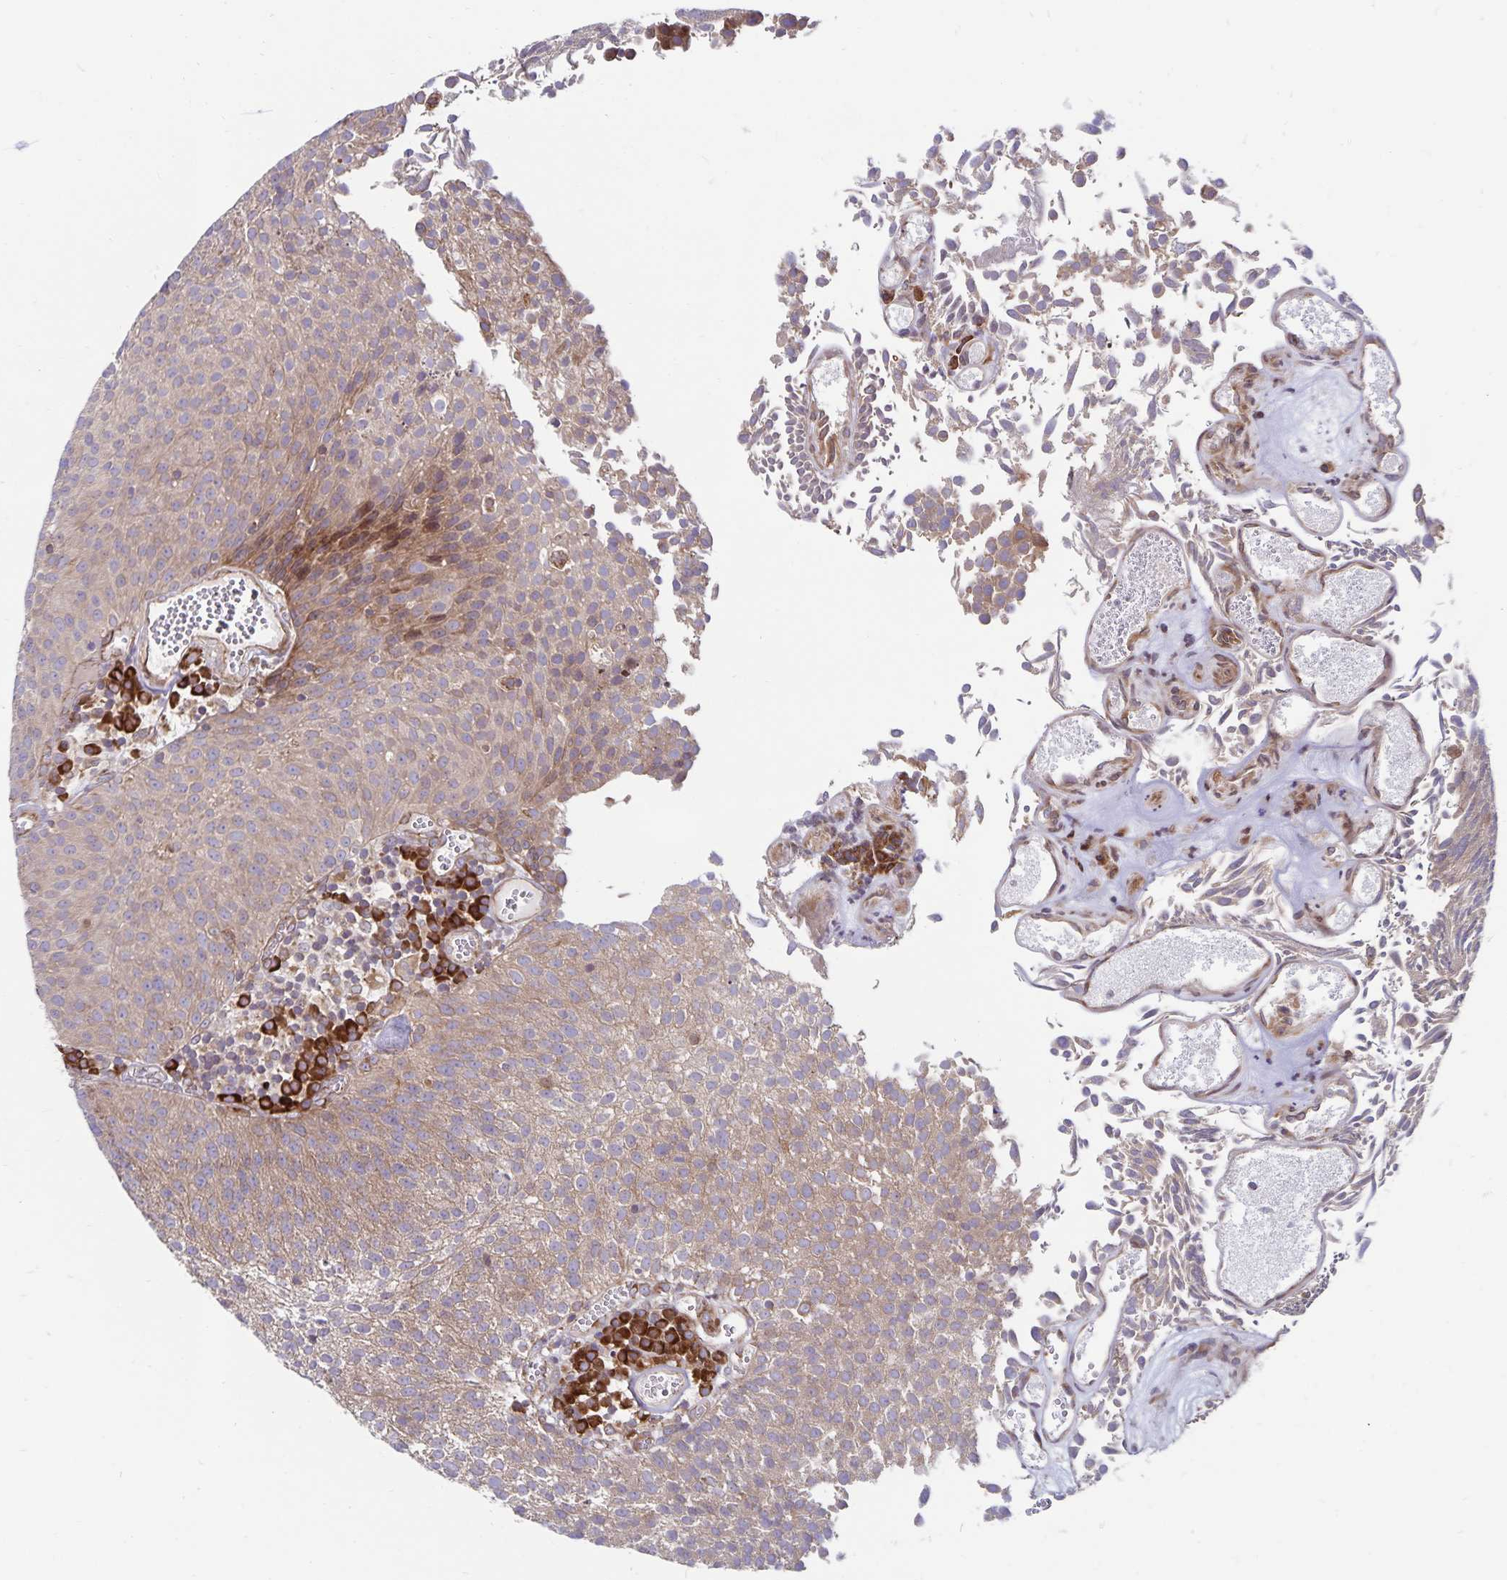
{"staining": {"intensity": "weak", "quantity": ">75%", "location": "cytoplasmic/membranous"}, "tissue": "urothelial cancer", "cell_type": "Tumor cells", "image_type": "cancer", "snomed": [{"axis": "morphology", "description": "Urothelial carcinoma, Low grade"}, {"axis": "topography", "description": "Urinary bladder"}], "caption": "This image reveals immunohistochemistry (IHC) staining of human urothelial carcinoma (low-grade), with low weak cytoplasmic/membranous positivity in approximately >75% of tumor cells.", "gene": "SEC62", "patient": {"sex": "female", "age": 79}}